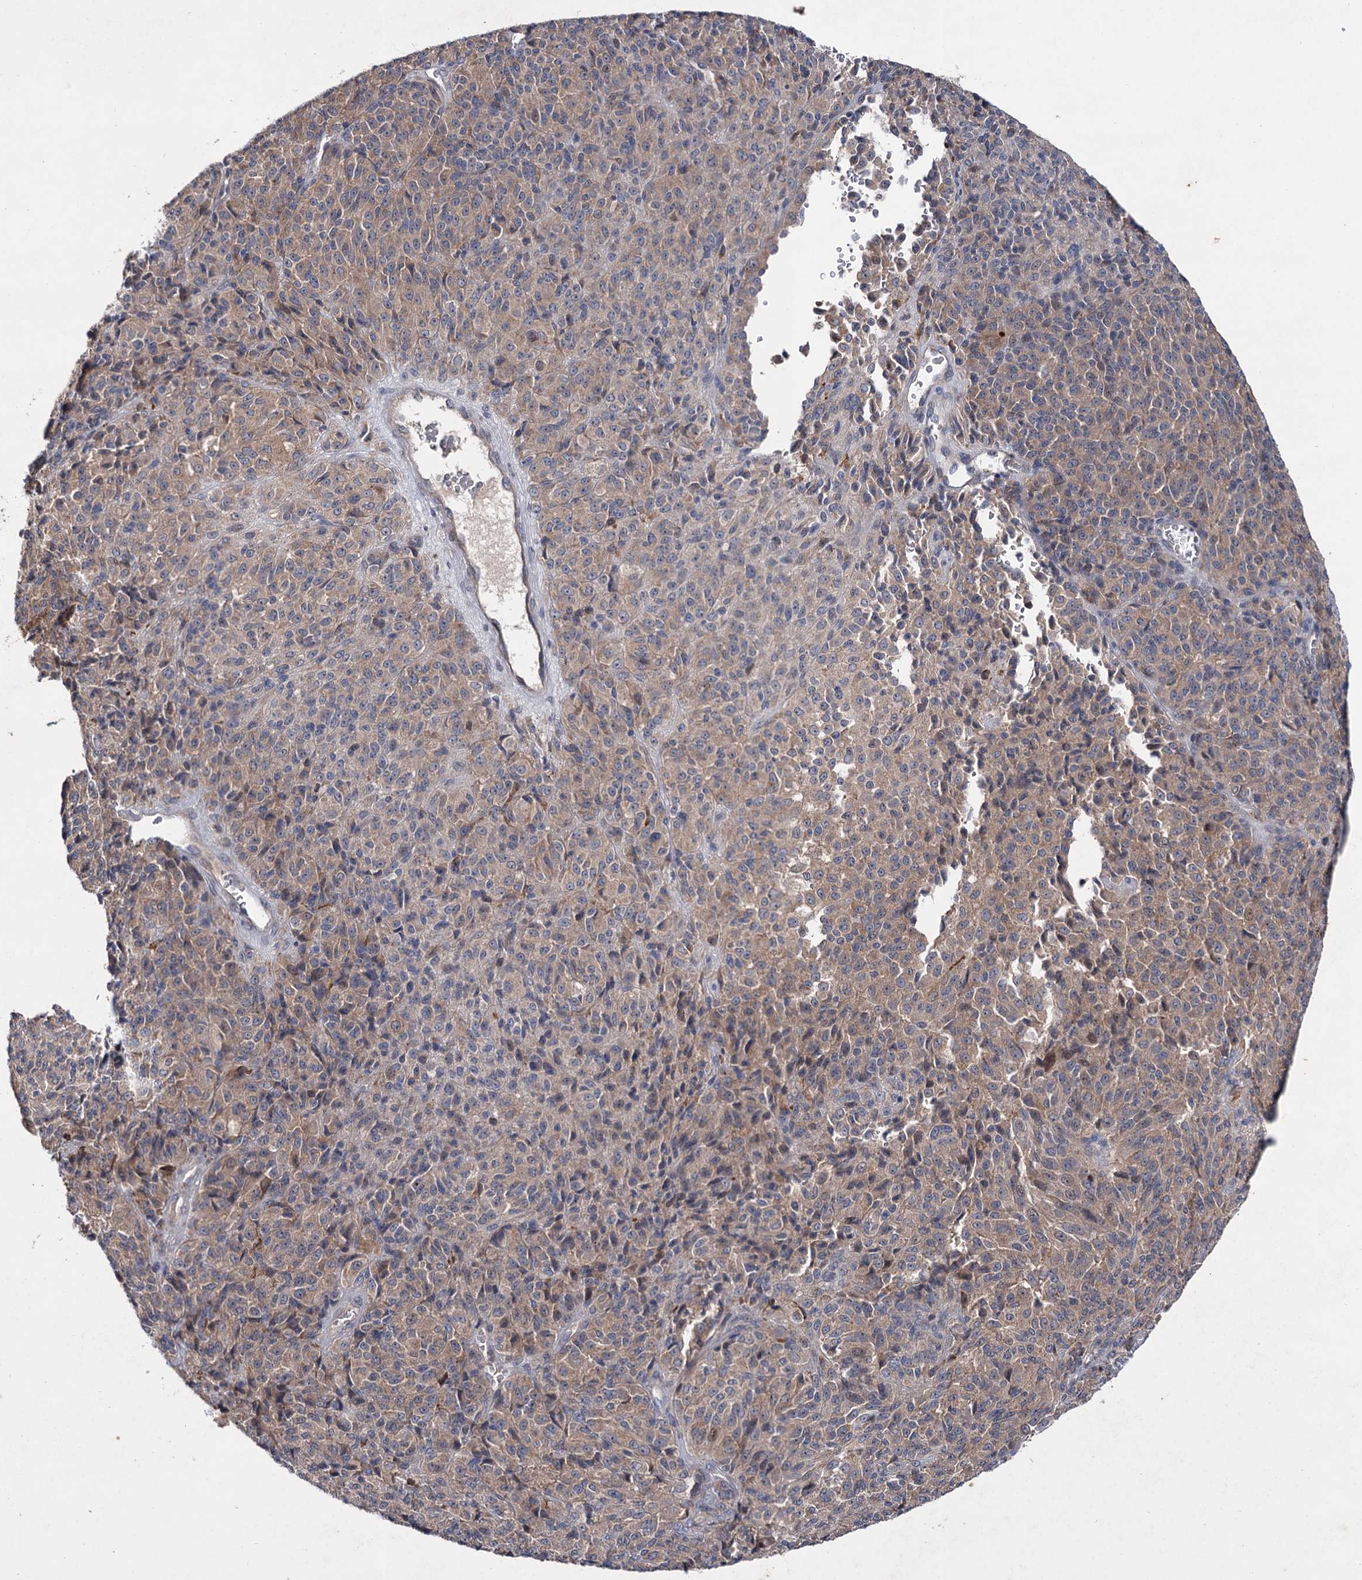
{"staining": {"intensity": "weak", "quantity": "<25%", "location": "cytoplasmic/membranous"}, "tissue": "melanoma", "cell_type": "Tumor cells", "image_type": "cancer", "snomed": [{"axis": "morphology", "description": "Malignant melanoma, Metastatic site"}, {"axis": "topography", "description": "Brain"}], "caption": "This is a photomicrograph of IHC staining of malignant melanoma (metastatic site), which shows no expression in tumor cells. Brightfield microscopy of immunohistochemistry (IHC) stained with DAB (brown) and hematoxylin (blue), captured at high magnification.", "gene": "PTPN3", "patient": {"sex": "female", "age": 56}}